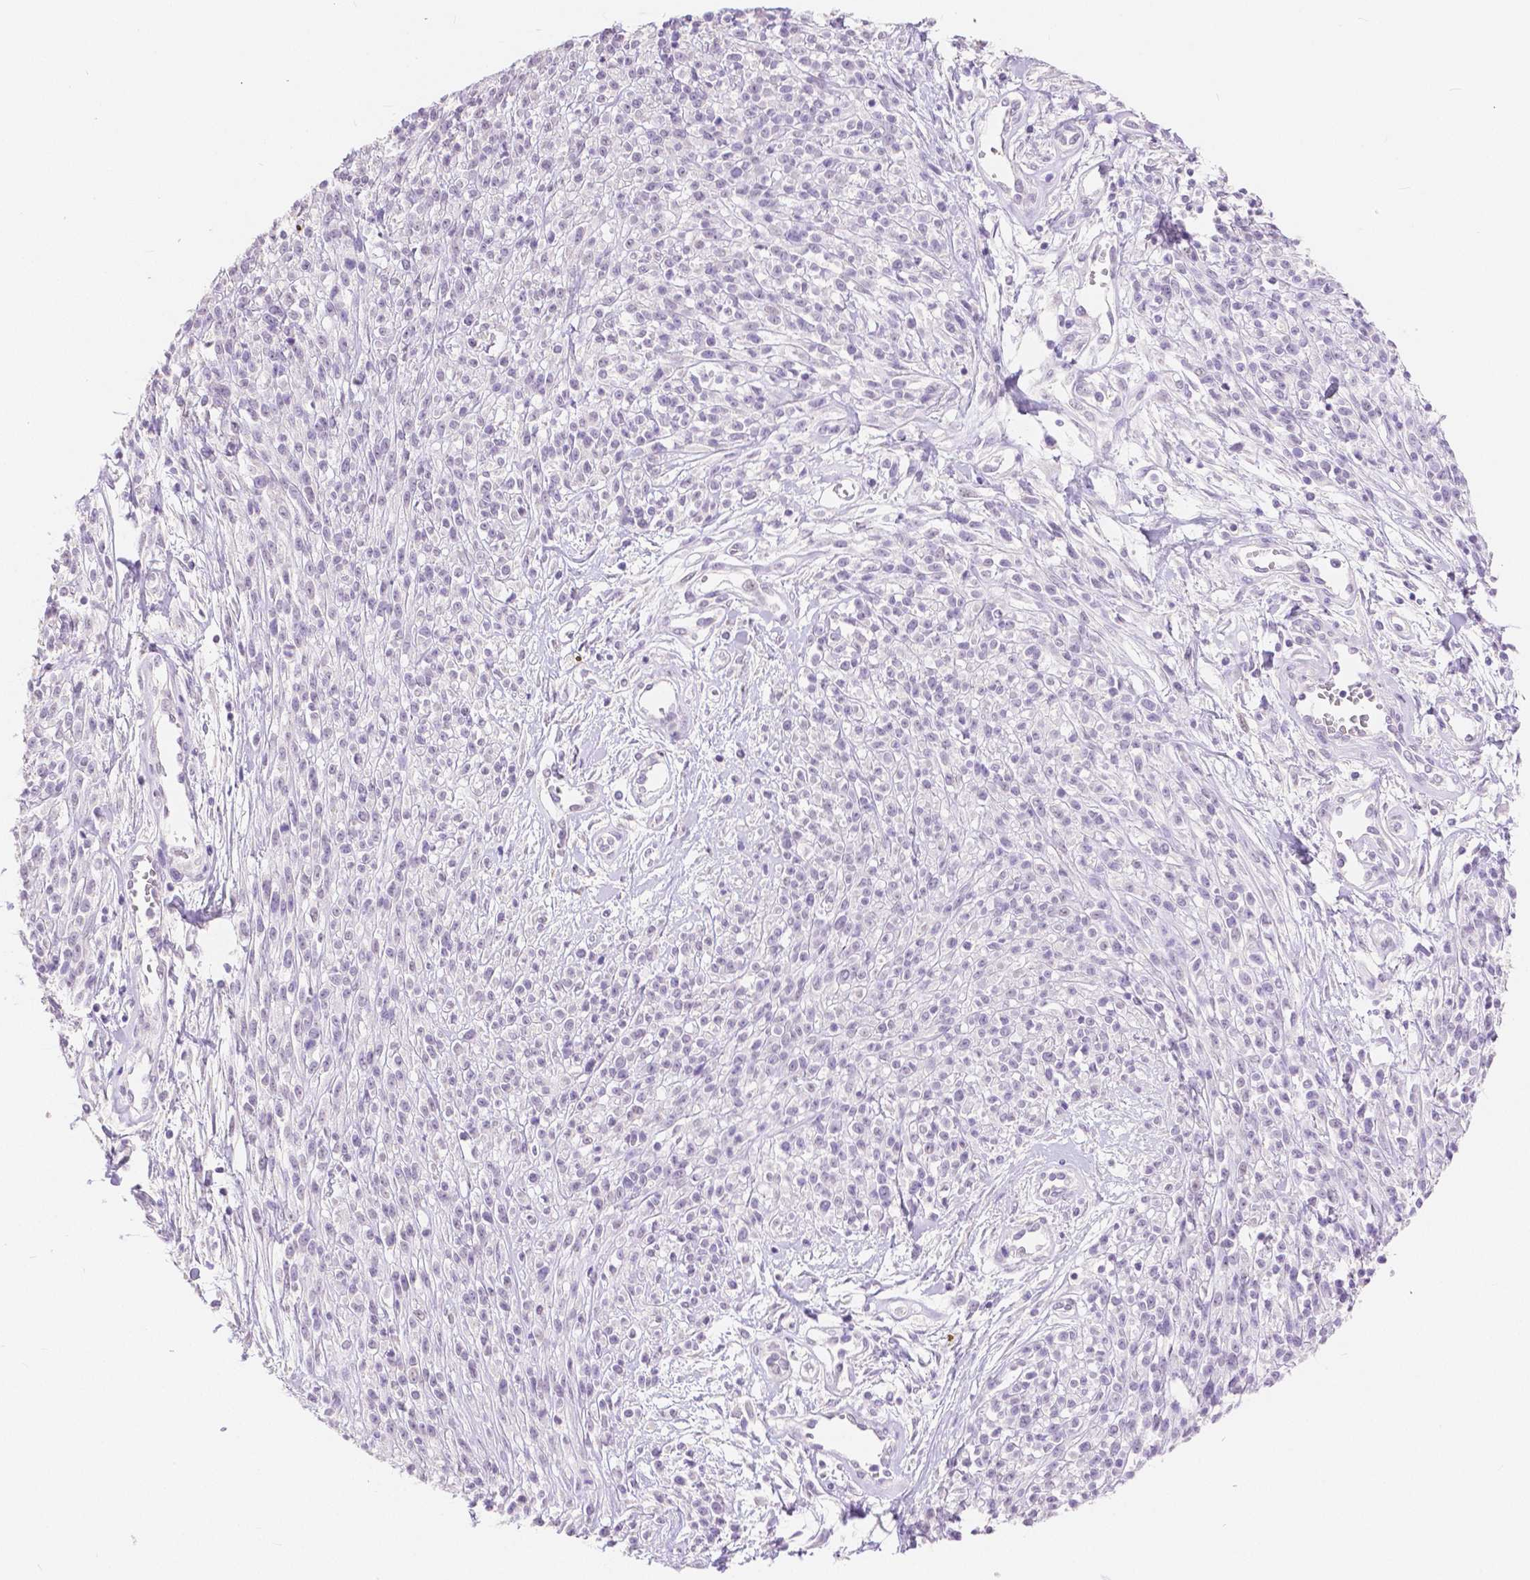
{"staining": {"intensity": "negative", "quantity": "none", "location": "none"}, "tissue": "melanoma", "cell_type": "Tumor cells", "image_type": "cancer", "snomed": [{"axis": "morphology", "description": "Malignant melanoma, NOS"}, {"axis": "topography", "description": "Skin"}, {"axis": "topography", "description": "Skin of trunk"}], "caption": "Histopathology image shows no protein staining in tumor cells of malignant melanoma tissue. The staining is performed using DAB (3,3'-diaminobenzidine) brown chromogen with nuclei counter-stained in using hematoxylin.", "gene": "HNF1B", "patient": {"sex": "male", "age": 74}}